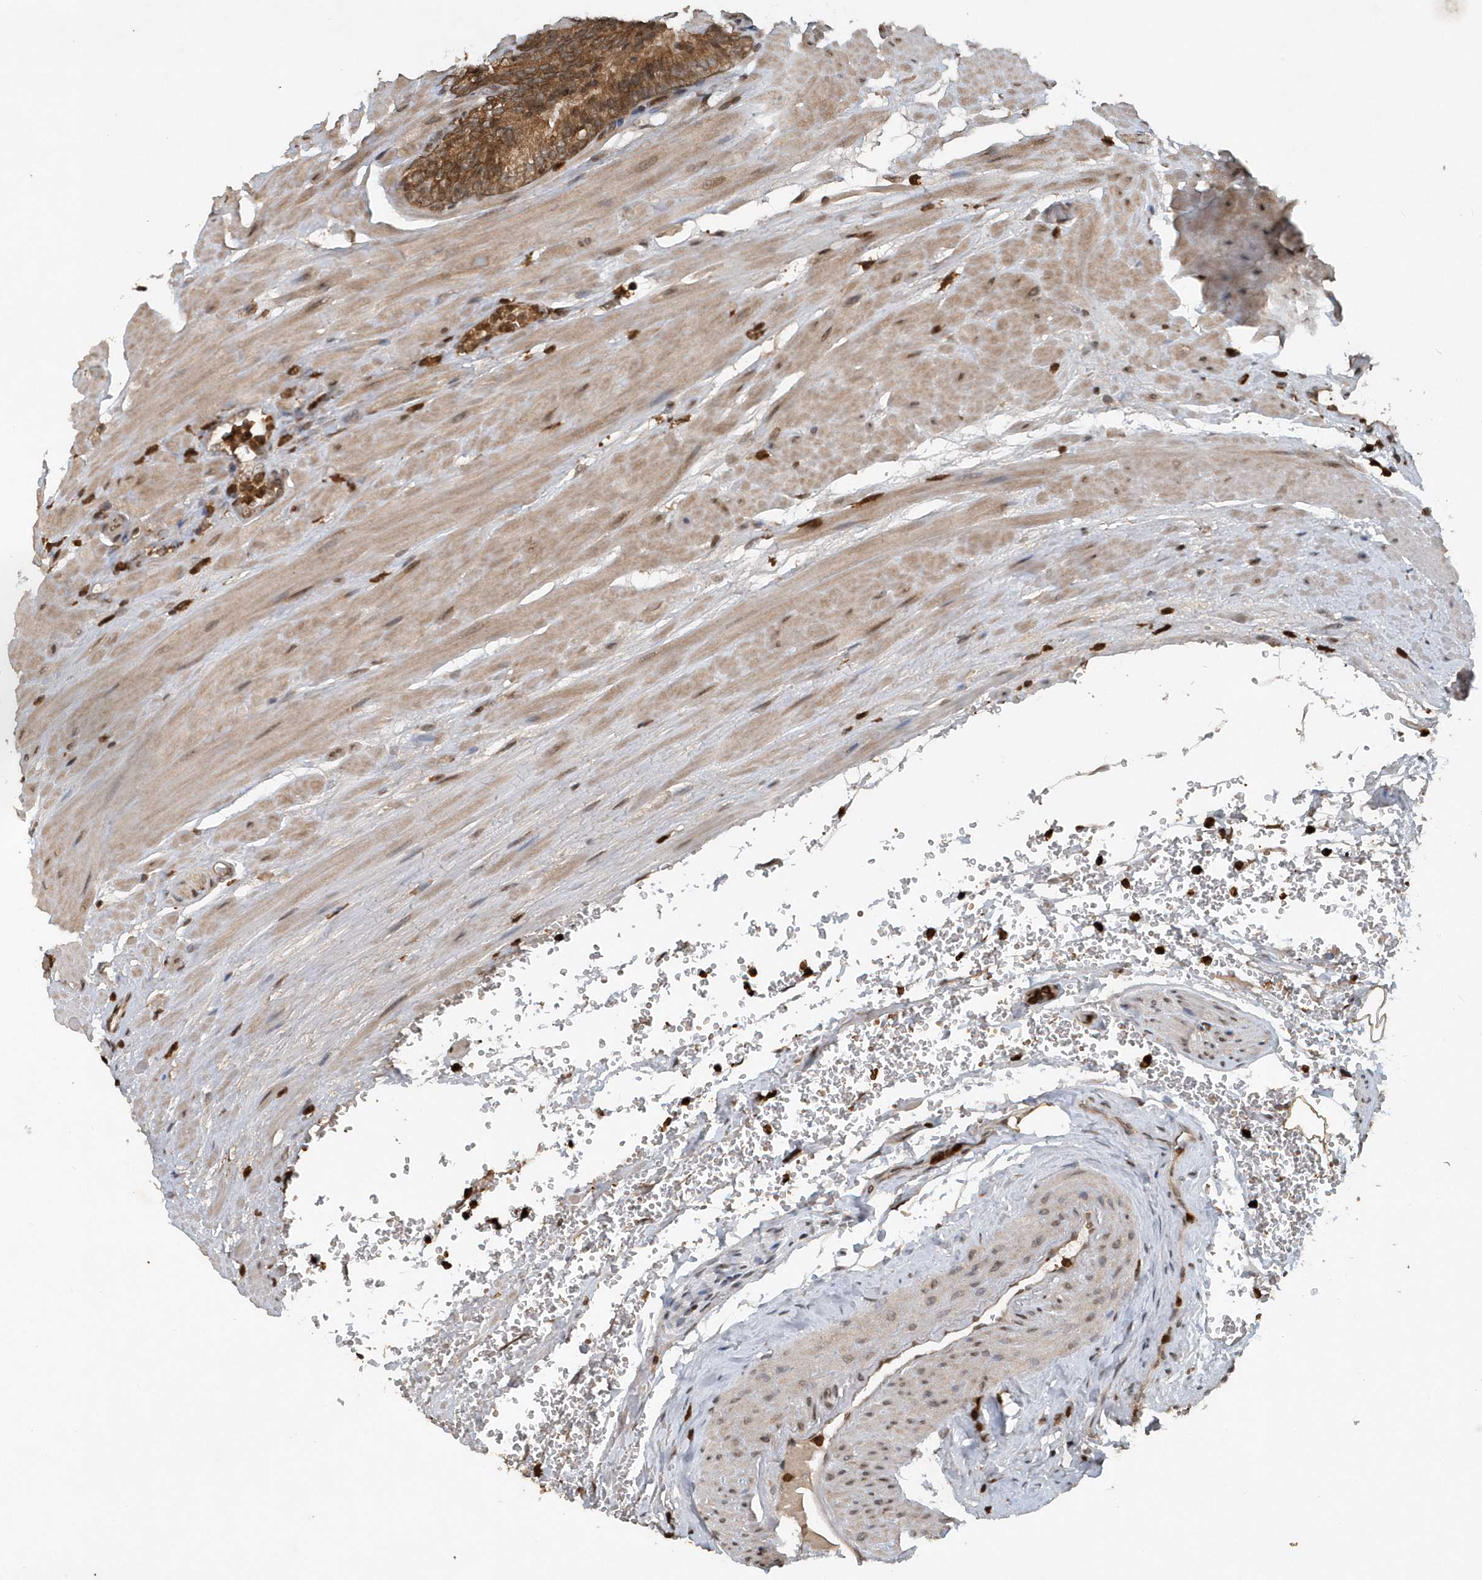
{"staining": {"intensity": "strong", "quantity": ">75%", "location": "cytoplasmic/membranous"}, "tissue": "prostate cancer", "cell_type": "Tumor cells", "image_type": "cancer", "snomed": [{"axis": "morphology", "description": "Adenocarcinoma, High grade"}, {"axis": "topography", "description": "Prostate"}], "caption": "A brown stain labels strong cytoplasmic/membranous staining of a protein in human prostate cancer (adenocarcinoma (high-grade)) tumor cells.", "gene": "EIF2B1", "patient": {"sex": "male", "age": 61}}